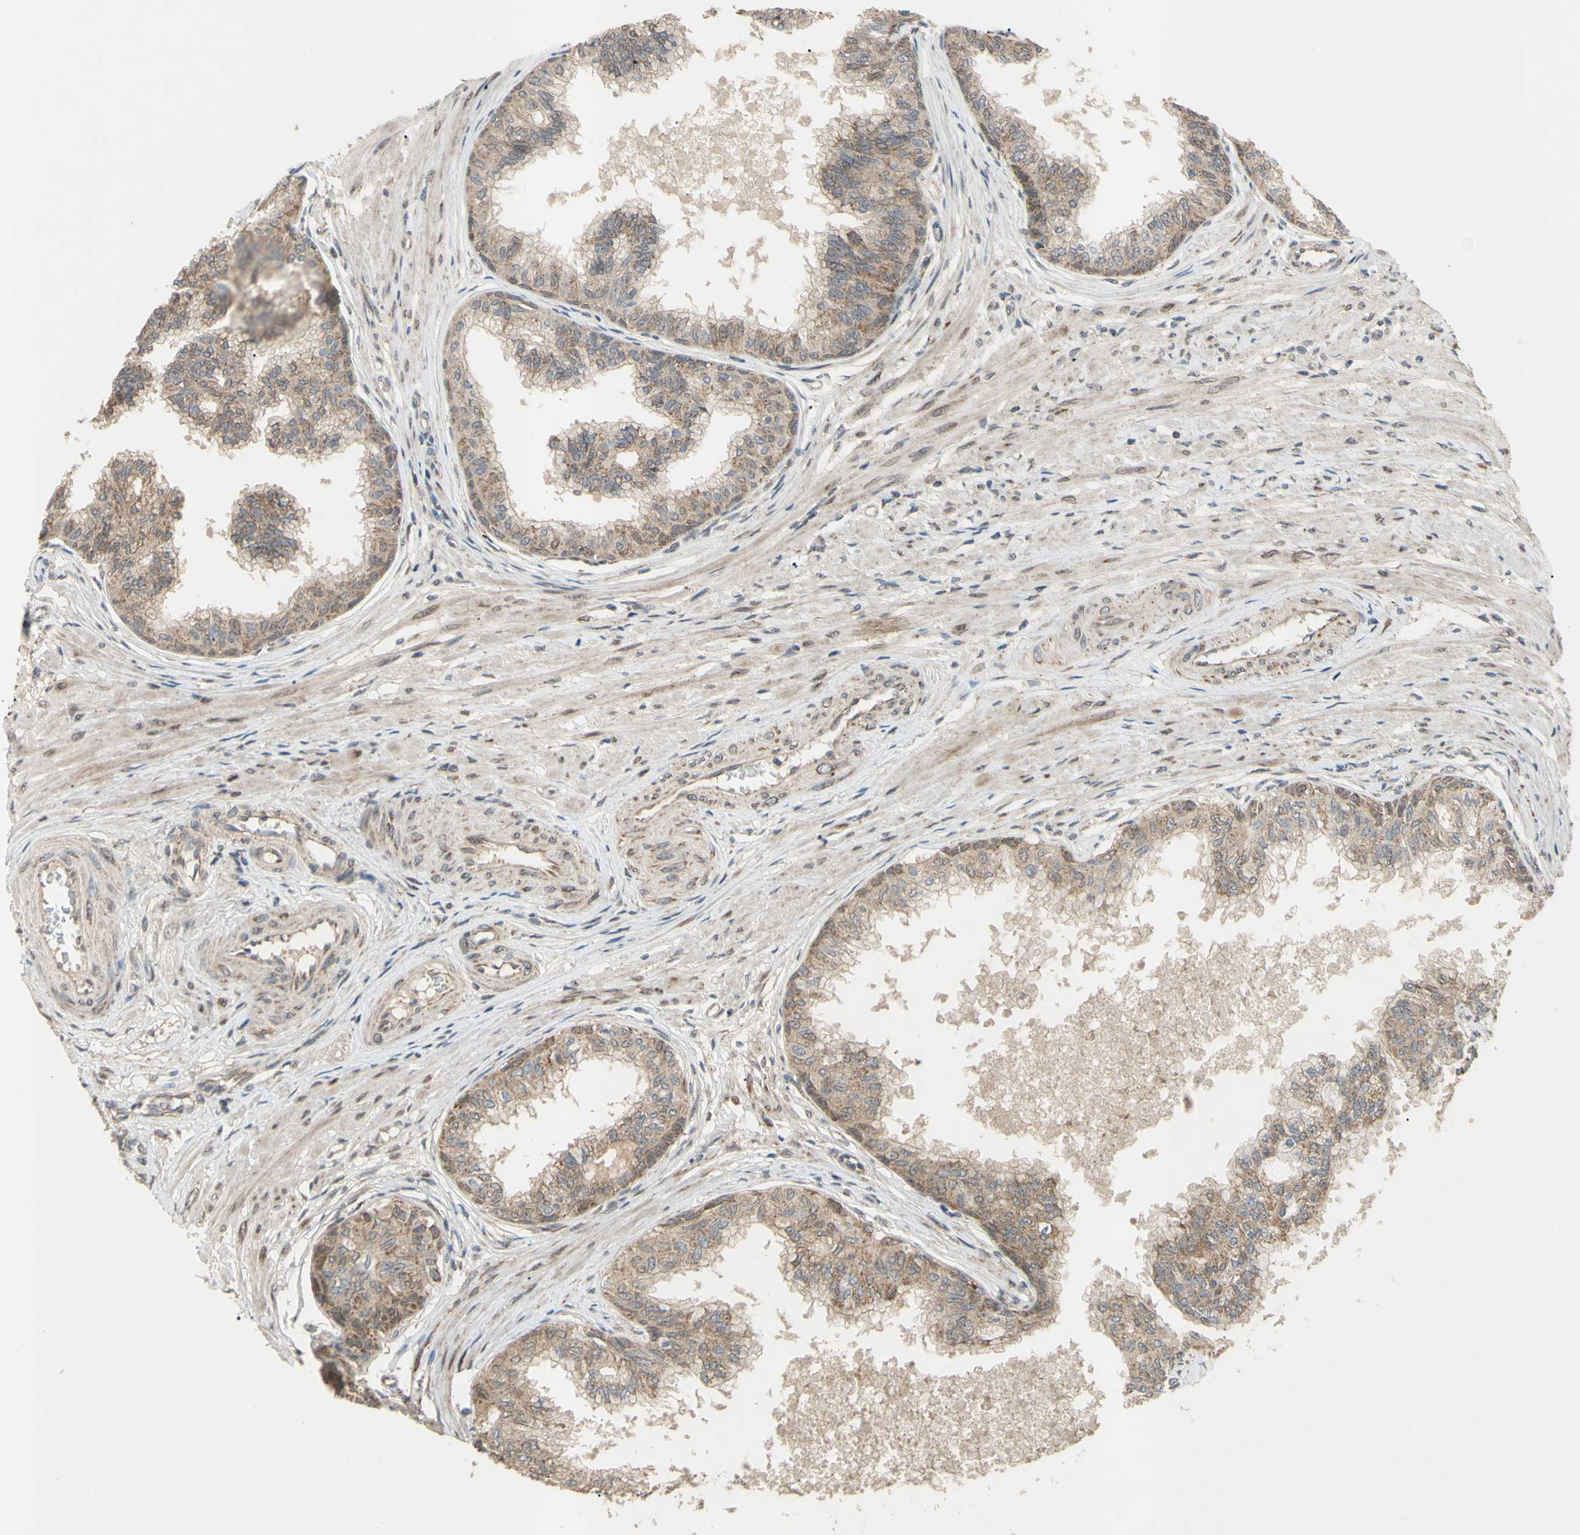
{"staining": {"intensity": "weak", "quantity": ">75%", "location": "cytoplasmic/membranous"}, "tissue": "prostate", "cell_type": "Glandular cells", "image_type": "normal", "snomed": [{"axis": "morphology", "description": "Normal tissue, NOS"}, {"axis": "topography", "description": "Prostate"}, {"axis": "topography", "description": "Seminal veicle"}], "caption": "This is an image of immunohistochemistry staining of benign prostate, which shows weak expression in the cytoplasmic/membranous of glandular cells.", "gene": "CD164", "patient": {"sex": "male", "age": 60}}